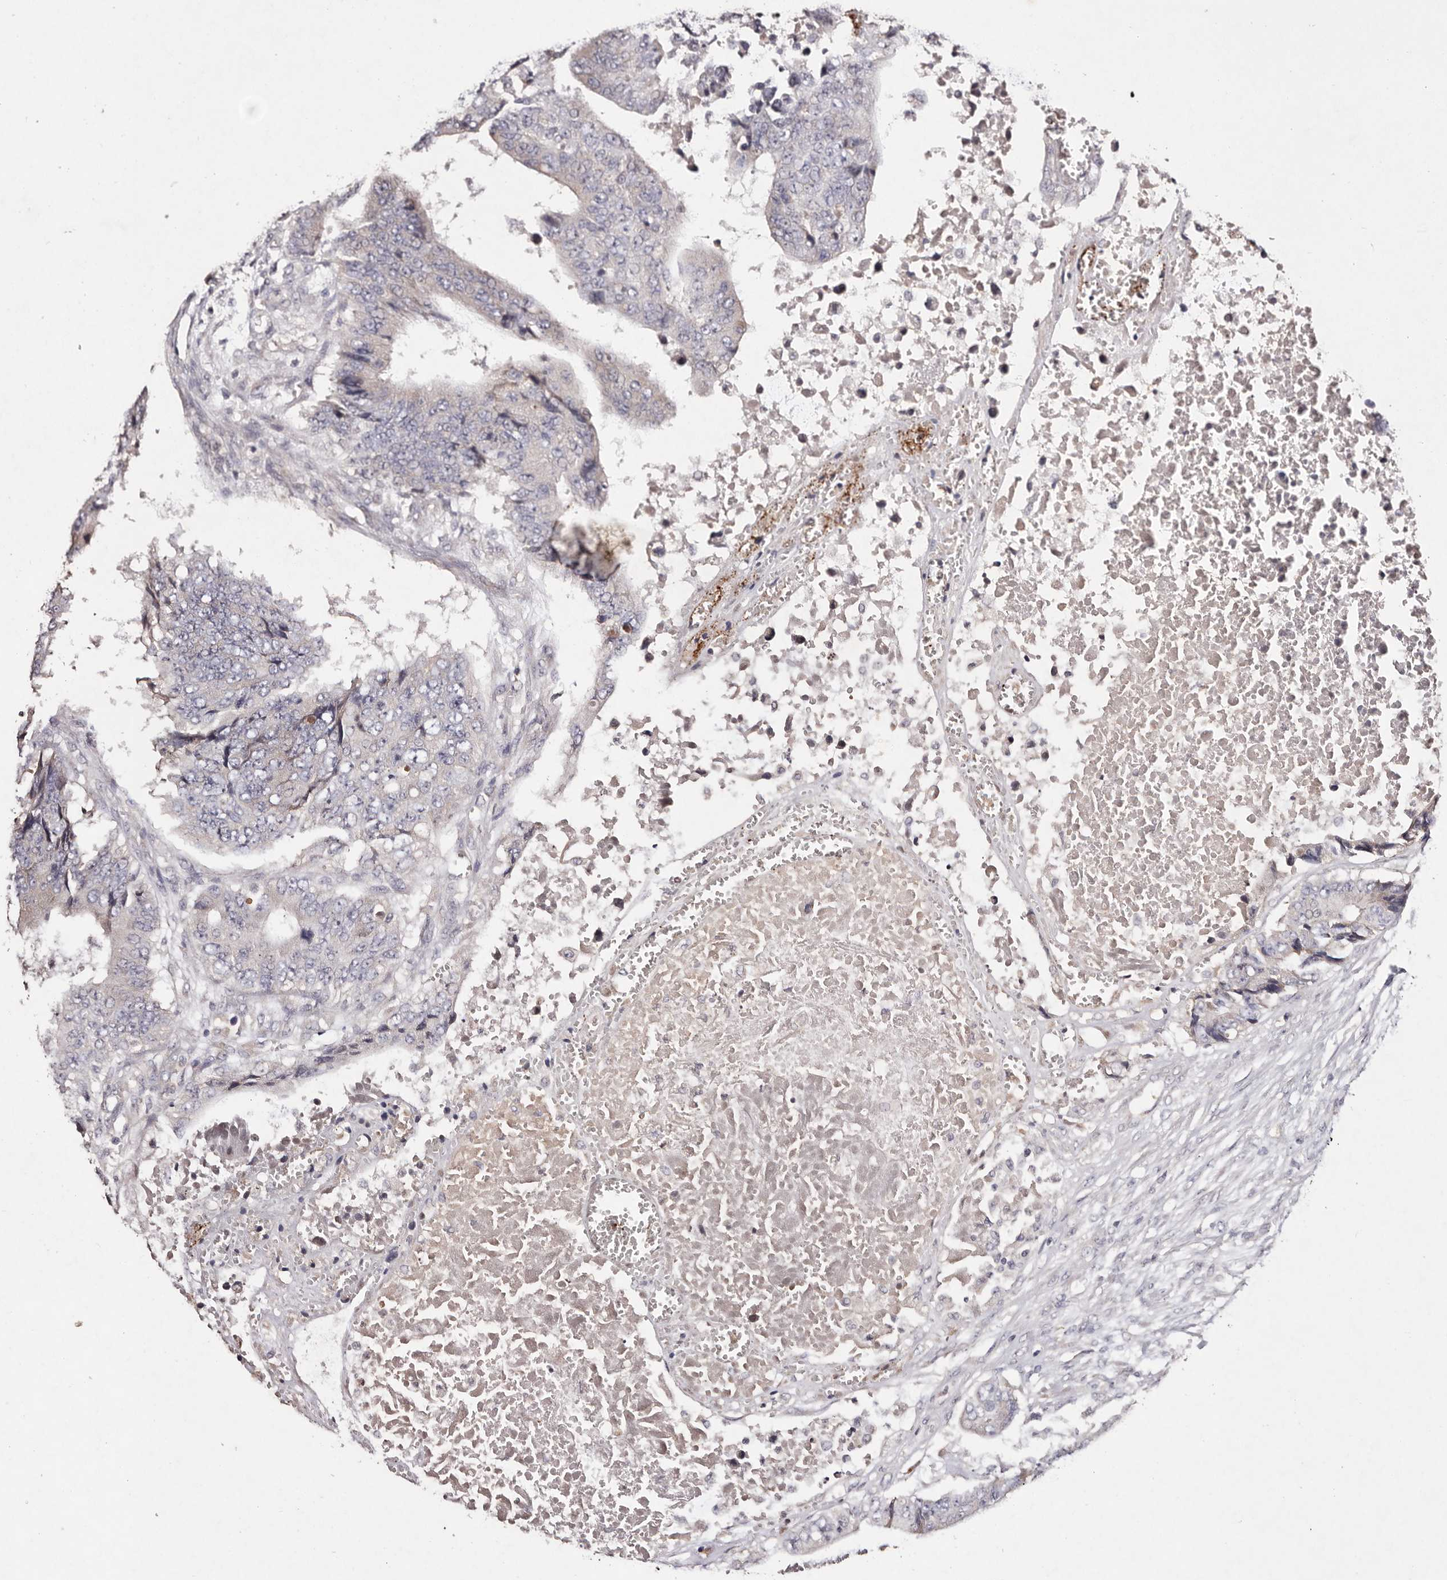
{"staining": {"intensity": "negative", "quantity": "none", "location": "none"}, "tissue": "colorectal cancer", "cell_type": "Tumor cells", "image_type": "cancer", "snomed": [{"axis": "morphology", "description": "Adenocarcinoma, NOS"}, {"axis": "topography", "description": "Rectum"}], "caption": "Micrograph shows no protein positivity in tumor cells of colorectal cancer (adenocarcinoma) tissue.", "gene": "TSC2", "patient": {"sex": "male", "age": 84}}